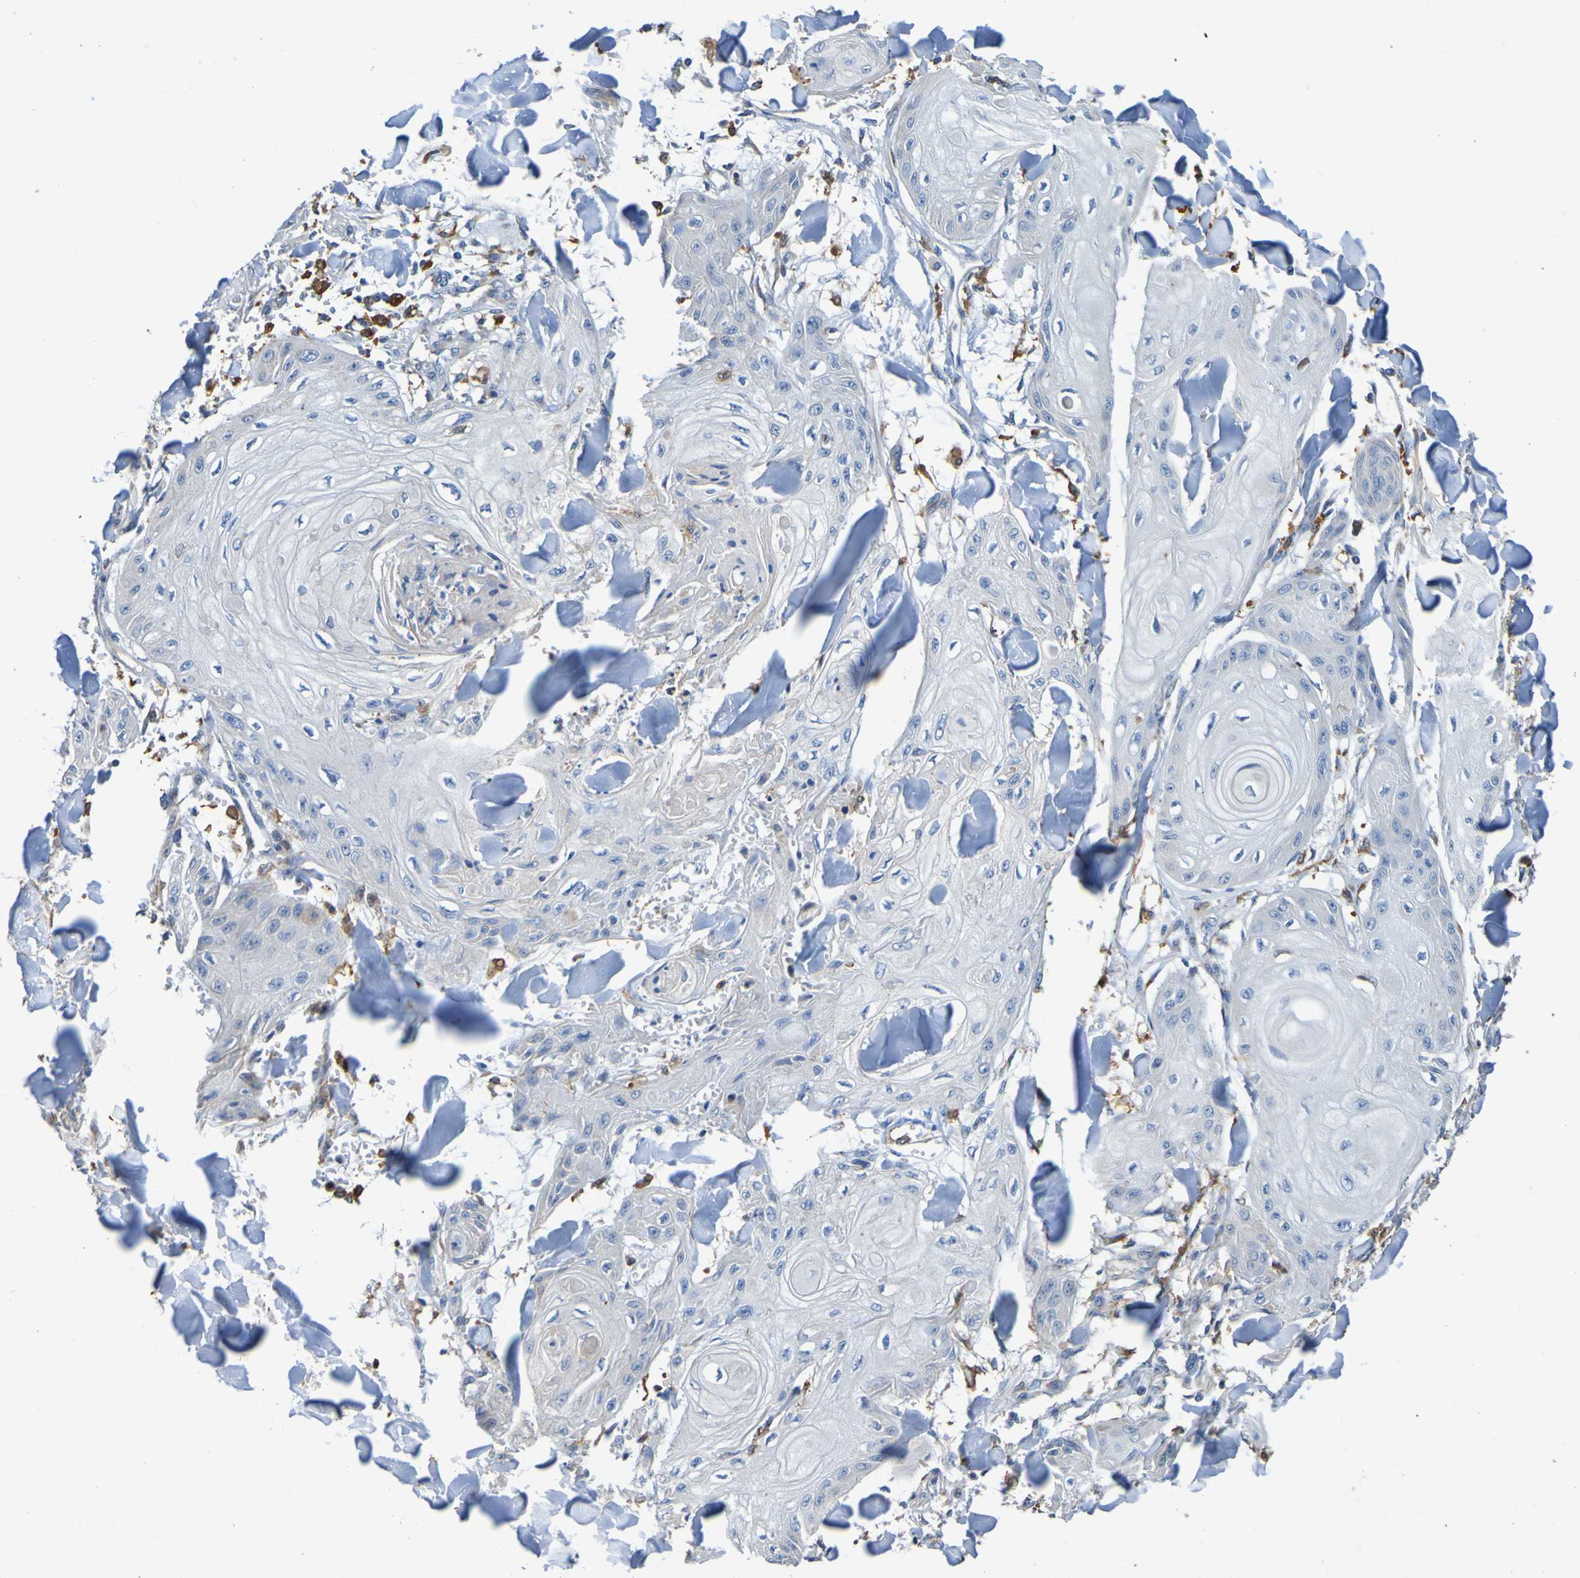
{"staining": {"intensity": "negative", "quantity": "none", "location": "none"}, "tissue": "skin cancer", "cell_type": "Tumor cells", "image_type": "cancer", "snomed": [{"axis": "morphology", "description": "Squamous cell carcinoma, NOS"}, {"axis": "topography", "description": "Skin"}], "caption": "There is no significant expression in tumor cells of skin squamous cell carcinoma.", "gene": "METAP2", "patient": {"sex": "male", "age": 74}}